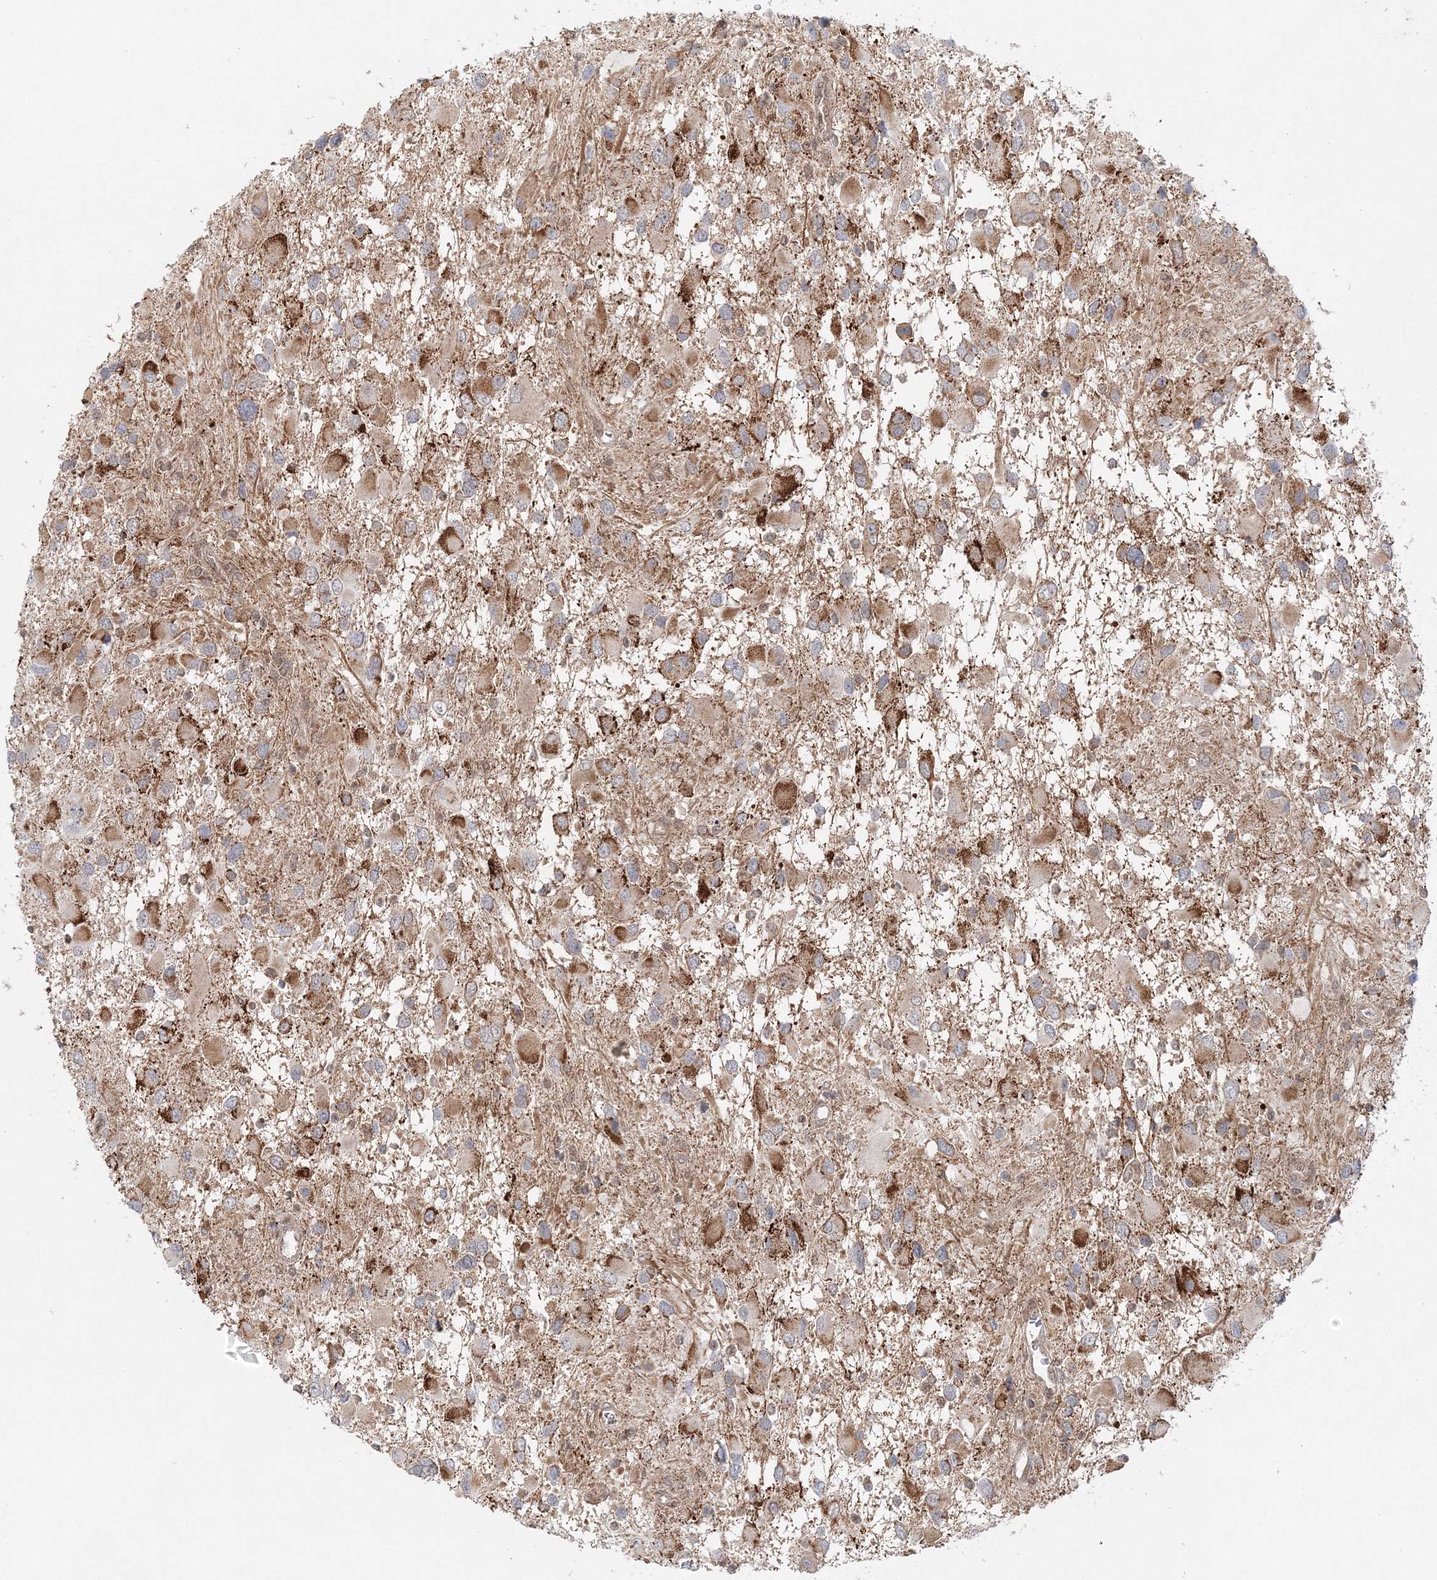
{"staining": {"intensity": "moderate", "quantity": ">75%", "location": "cytoplasmic/membranous"}, "tissue": "glioma", "cell_type": "Tumor cells", "image_type": "cancer", "snomed": [{"axis": "morphology", "description": "Glioma, malignant, High grade"}, {"axis": "topography", "description": "Brain"}], "caption": "Moderate cytoplasmic/membranous protein expression is seen in about >75% of tumor cells in glioma. The staining is performed using DAB brown chromogen to label protein expression. The nuclei are counter-stained blue using hematoxylin.", "gene": "RAB11FIP2", "patient": {"sex": "male", "age": 53}}